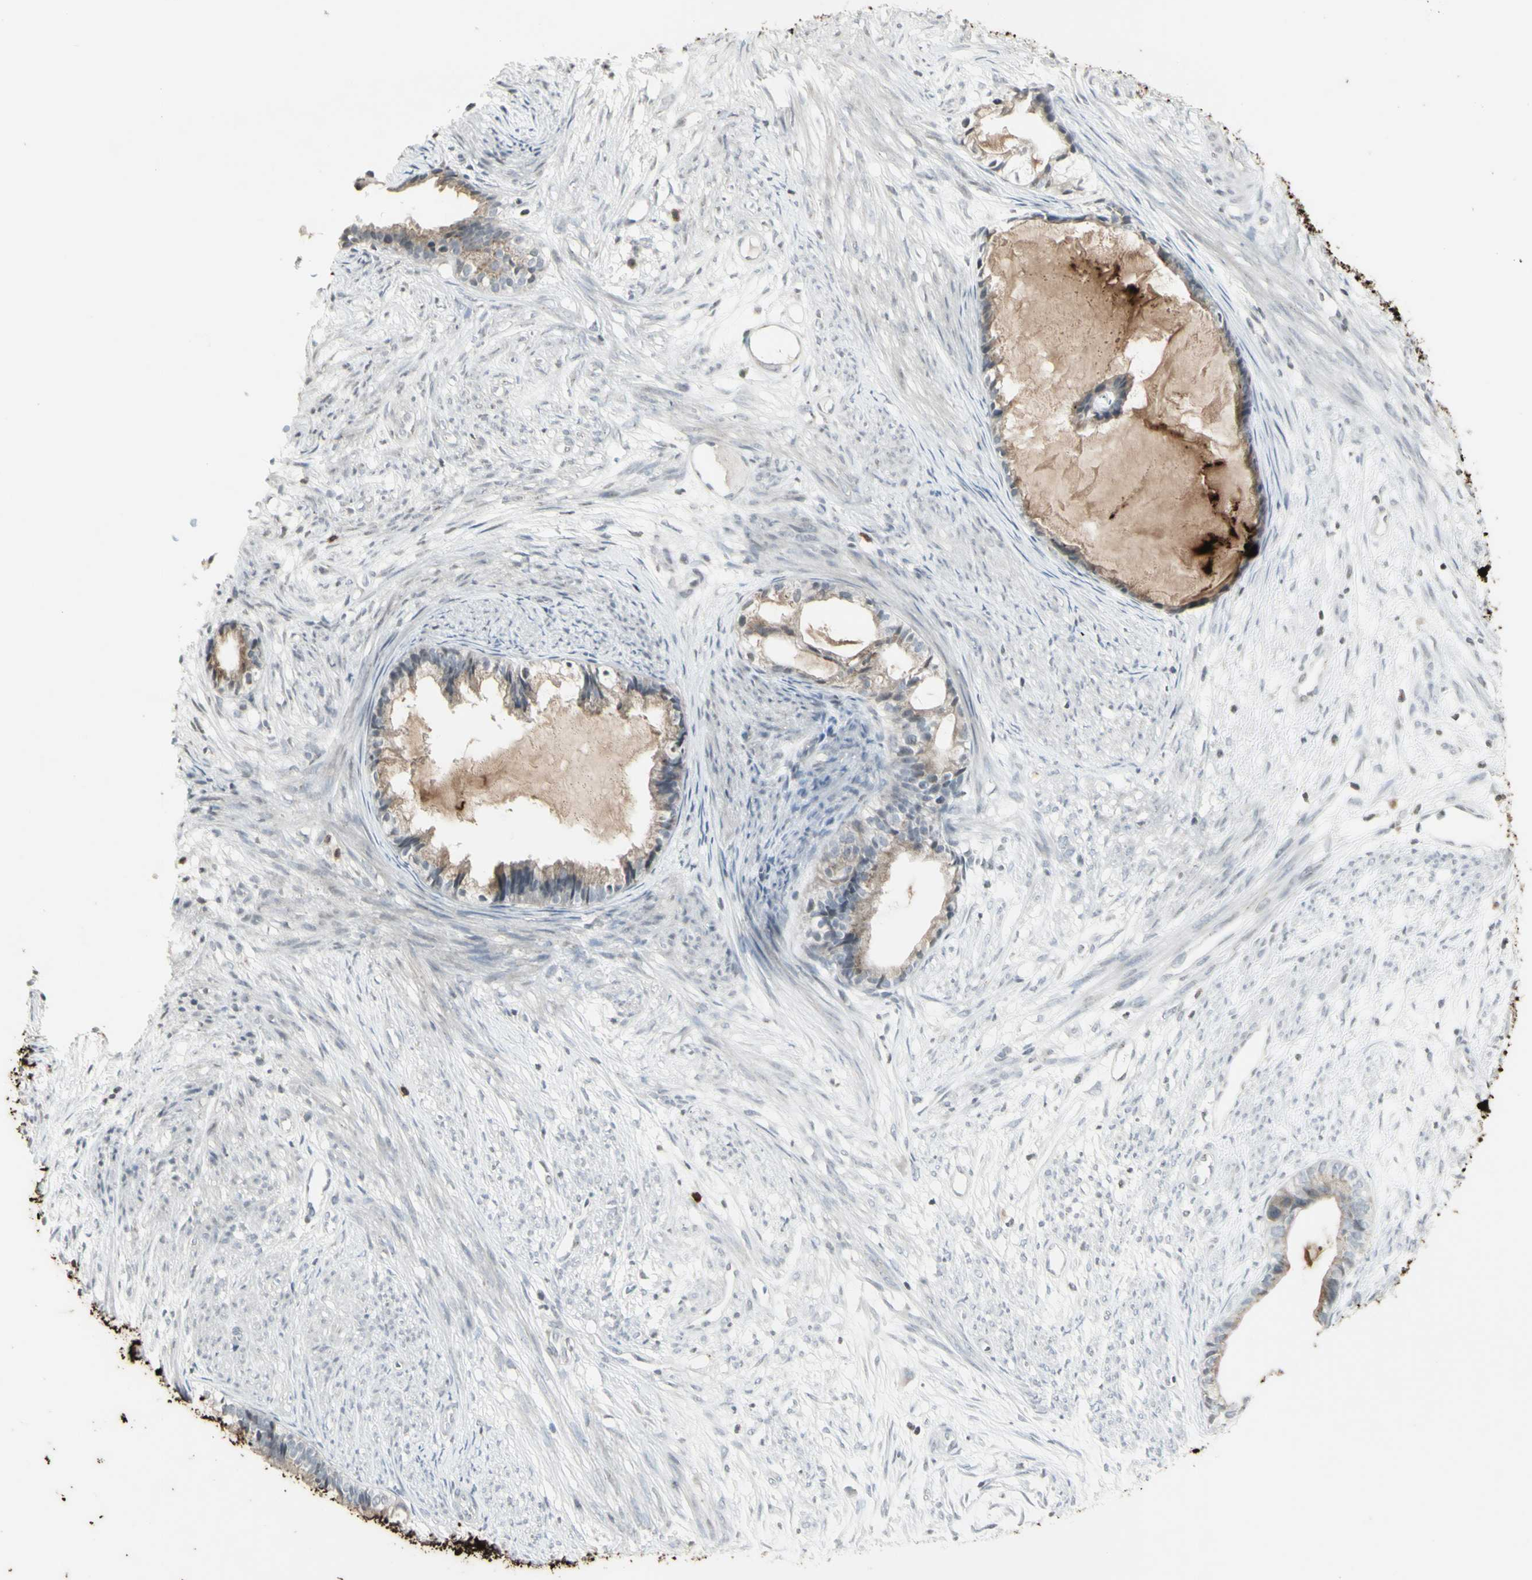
{"staining": {"intensity": "weak", "quantity": ">75%", "location": "cytoplasmic/membranous"}, "tissue": "cervical cancer", "cell_type": "Tumor cells", "image_type": "cancer", "snomed": [{"axis": "morphology", "description": "Normal tissue, NOS"}, {"axis": "morphology", "description": "Adenocarcinoma, NOS"}, {"axis": "topography", "description": "Cervix"}, {"axis": "topography", "description": "Endometrium"}], "caption": "Tumor cells demonstrate low levels of weak cytoplasmic/membranous staining in approximately >75% of cells in cervical cancer (adenocarcinoma).", "gene": "MUC5AC", "patient": {"sex": "female", "age": 86}}